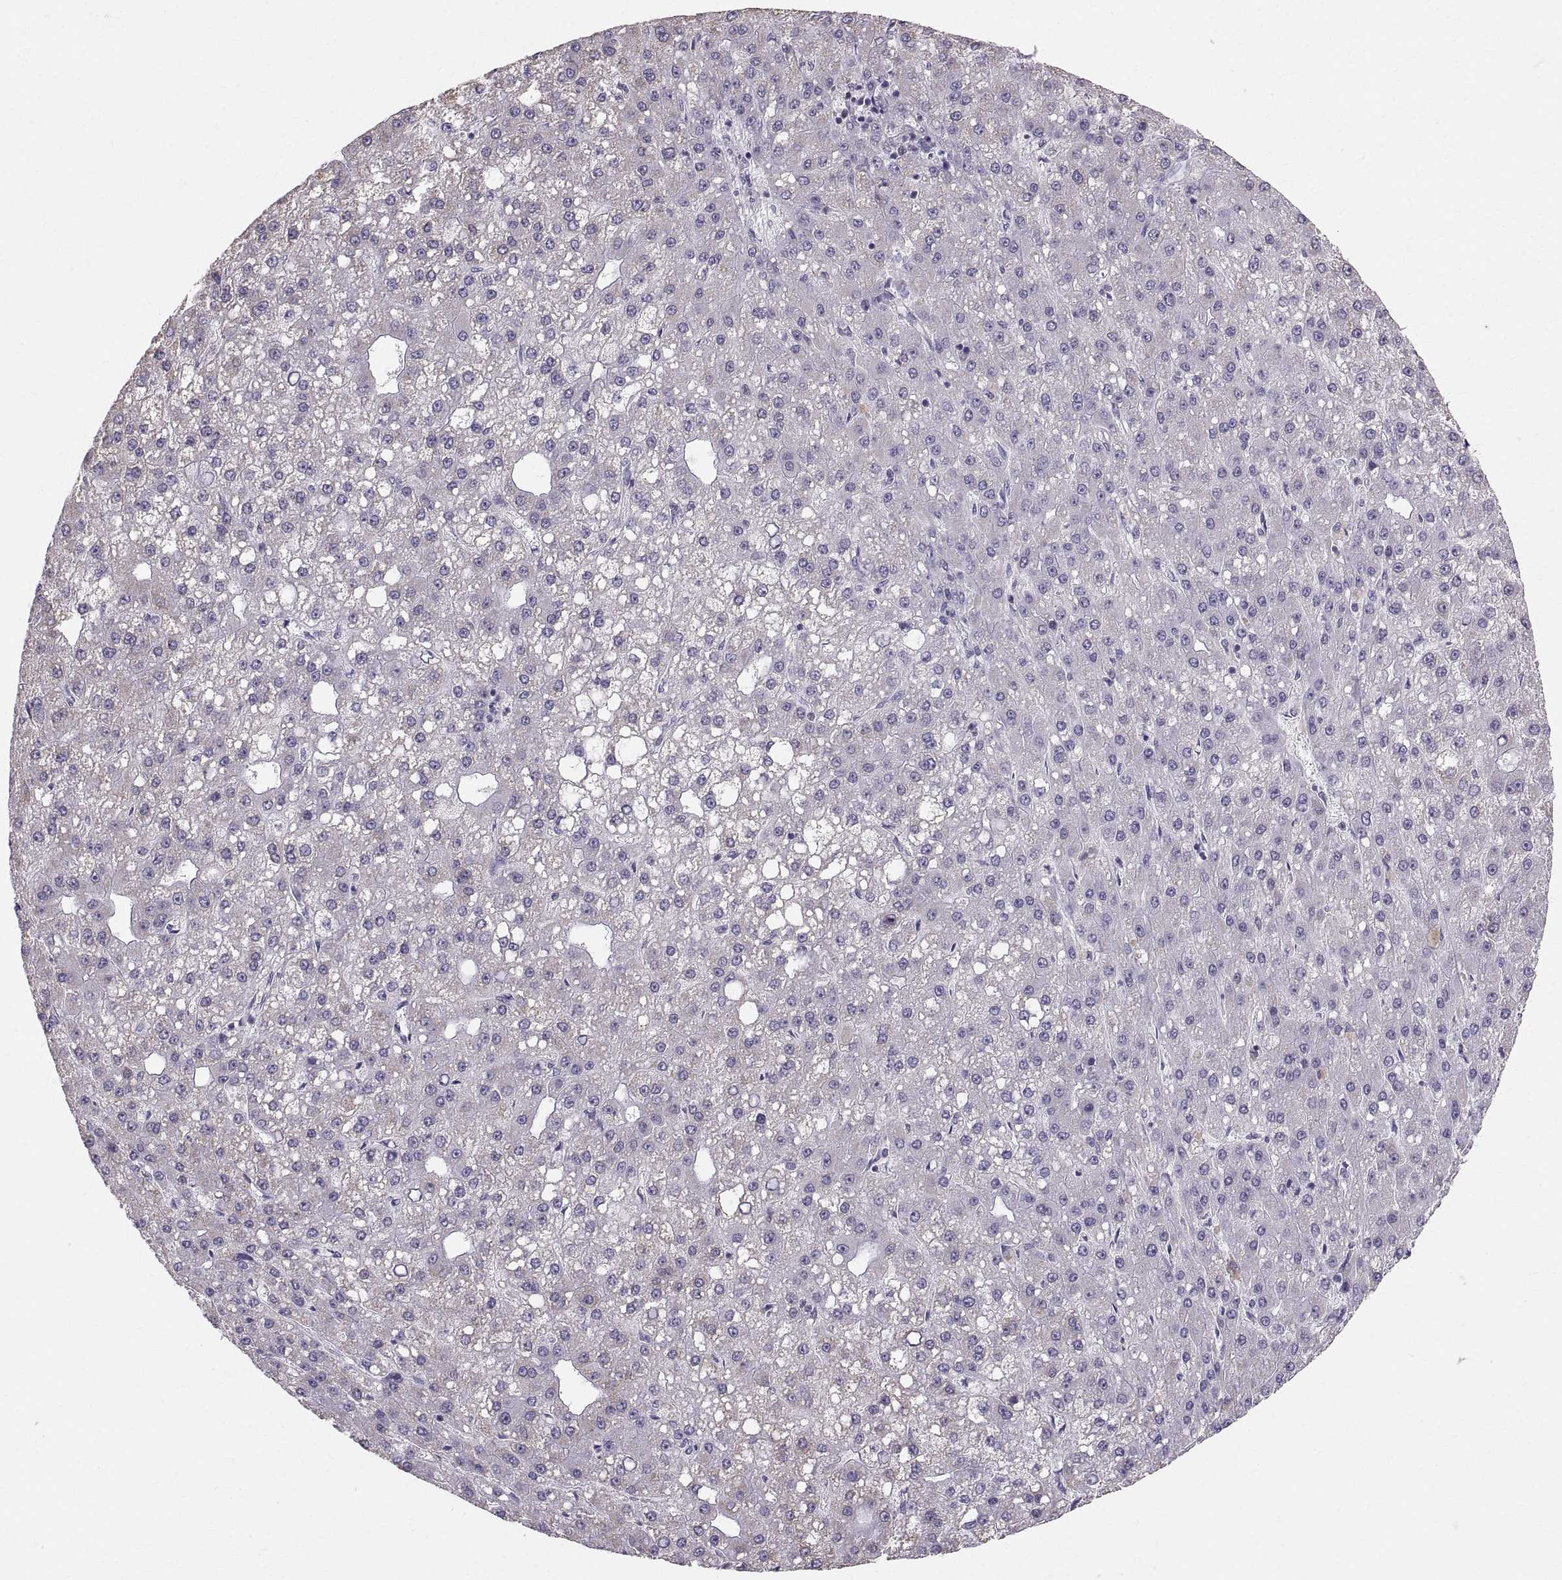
{"staining": {"intensity": "negative", "quantity": "none", "location": "none"}, "tissue": "liver cancer", "cell_type": "Tumor cells", "image_type": "cancer", "snomed": [{"axis": "morphology", "description": "Carcinoma, Hepatocellular, NOS"}, {"axis": "topography", "description": "Liver"}], "caption": "Liver cancer stained for a protein using immunohistochemistry demonstrates no positivity tumor cells.", "gene": "STMND1", "patient": {"sex": "male", "age": 67}}